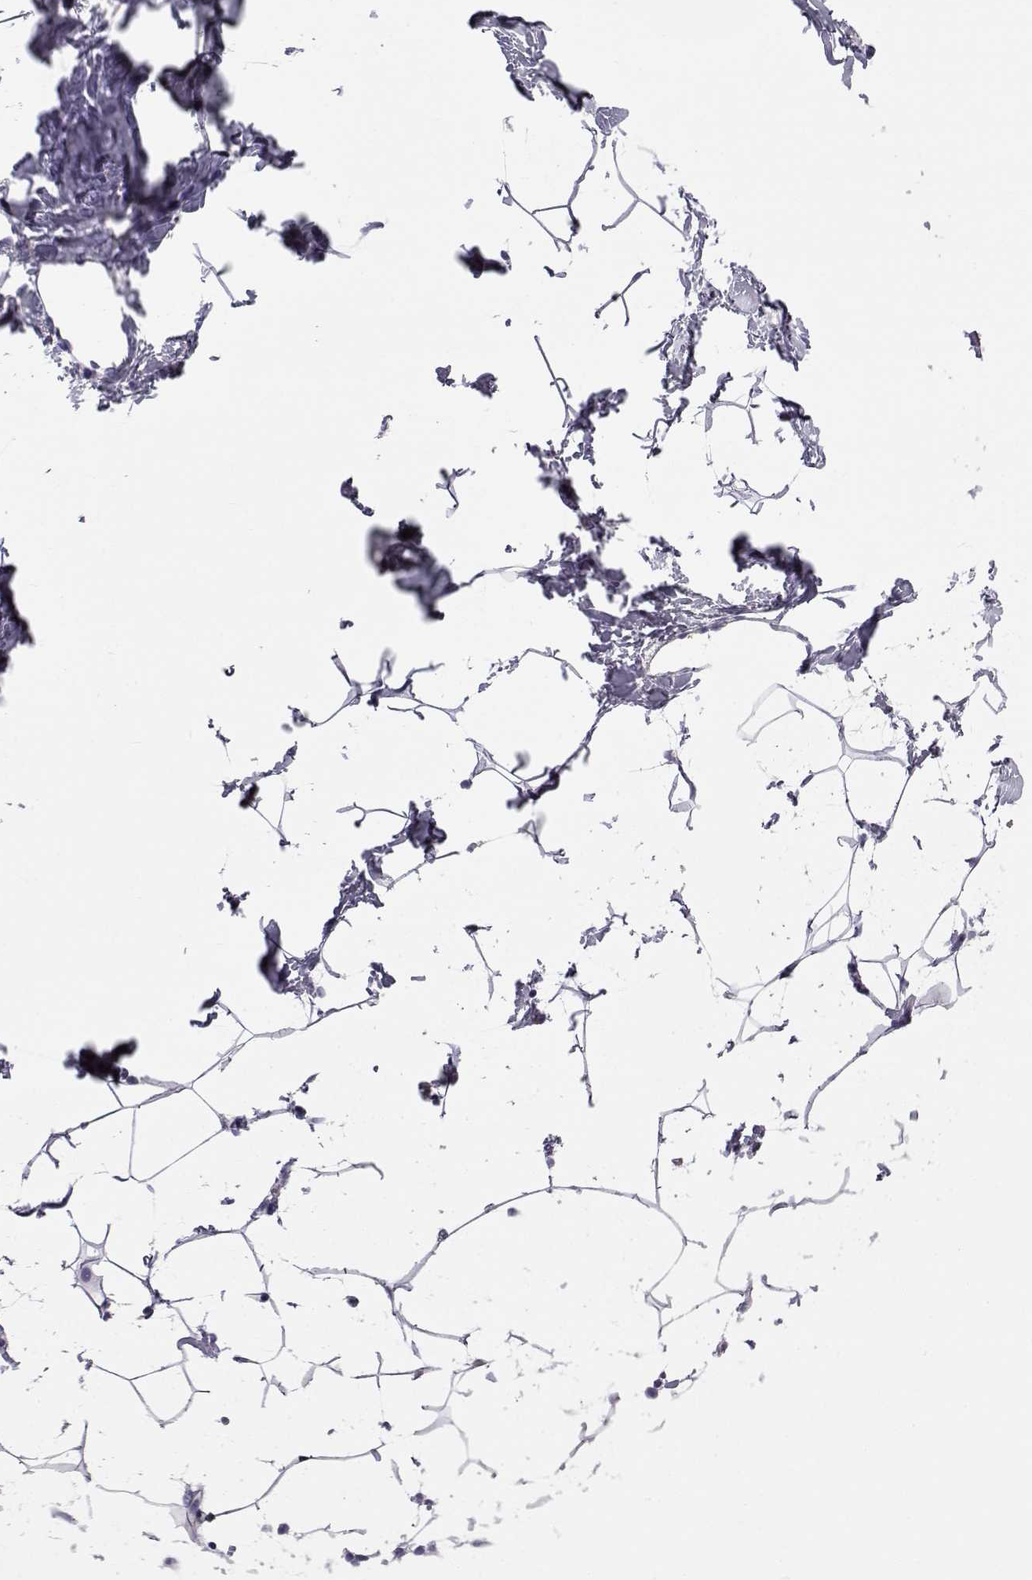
{"staining": {"intensity": "negative", "quantity": "none", "location": "none"}, "tissue": "breast", "cell_type": "Adipocytes", "image_type": "normal", "snomed": [{"axis": "morphology", "description": "Normal tissue, NOS"}, {"axis": "topography", "description": "Breast"}], "caption": "This is a micrograph of IHC staining of normal breast, which shows no positivity in adipocytes.", "gene": "GPR26", "patient": {"sex": "female", "age": 32}}